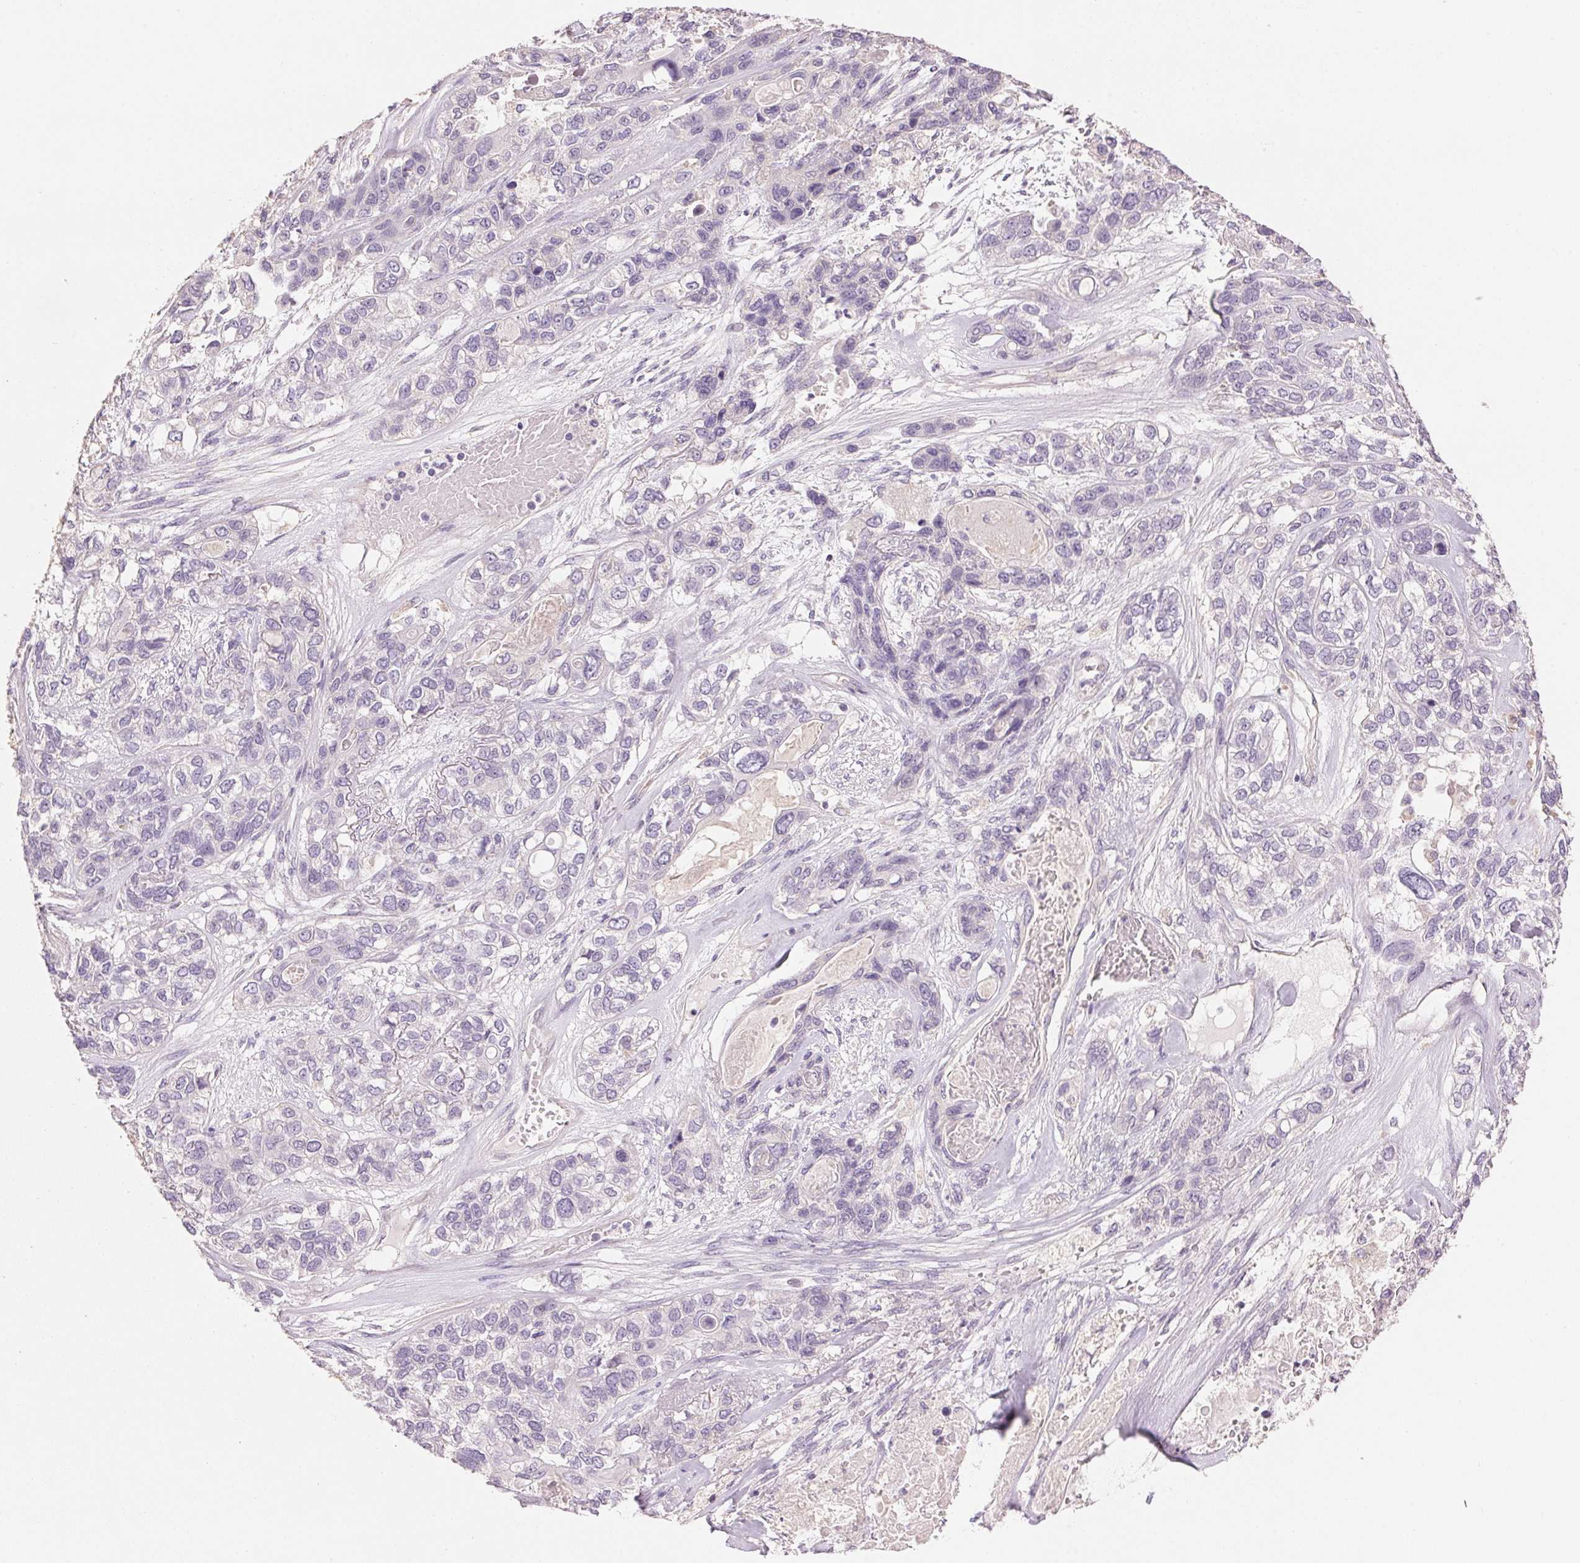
{"staining": {"intensity": "negative", "quantity": "none", "location": "none"}, "tissue": "lung cancer", "cell_type": "Tumor cells", "image_type": "cancer", "snomed": [{"axis": "morphology", "description": "Squamous cell carcinoma, NOS"}, {"axis": "topography", "description": "Lung"}], "caption": "Lung cancer (squamous cell carcinoma) was stained to show a protein in brown. There is no significant staining in tumor cells.", "gene": "LYZL6", "patient": {"sex": "female", "age": 70}}